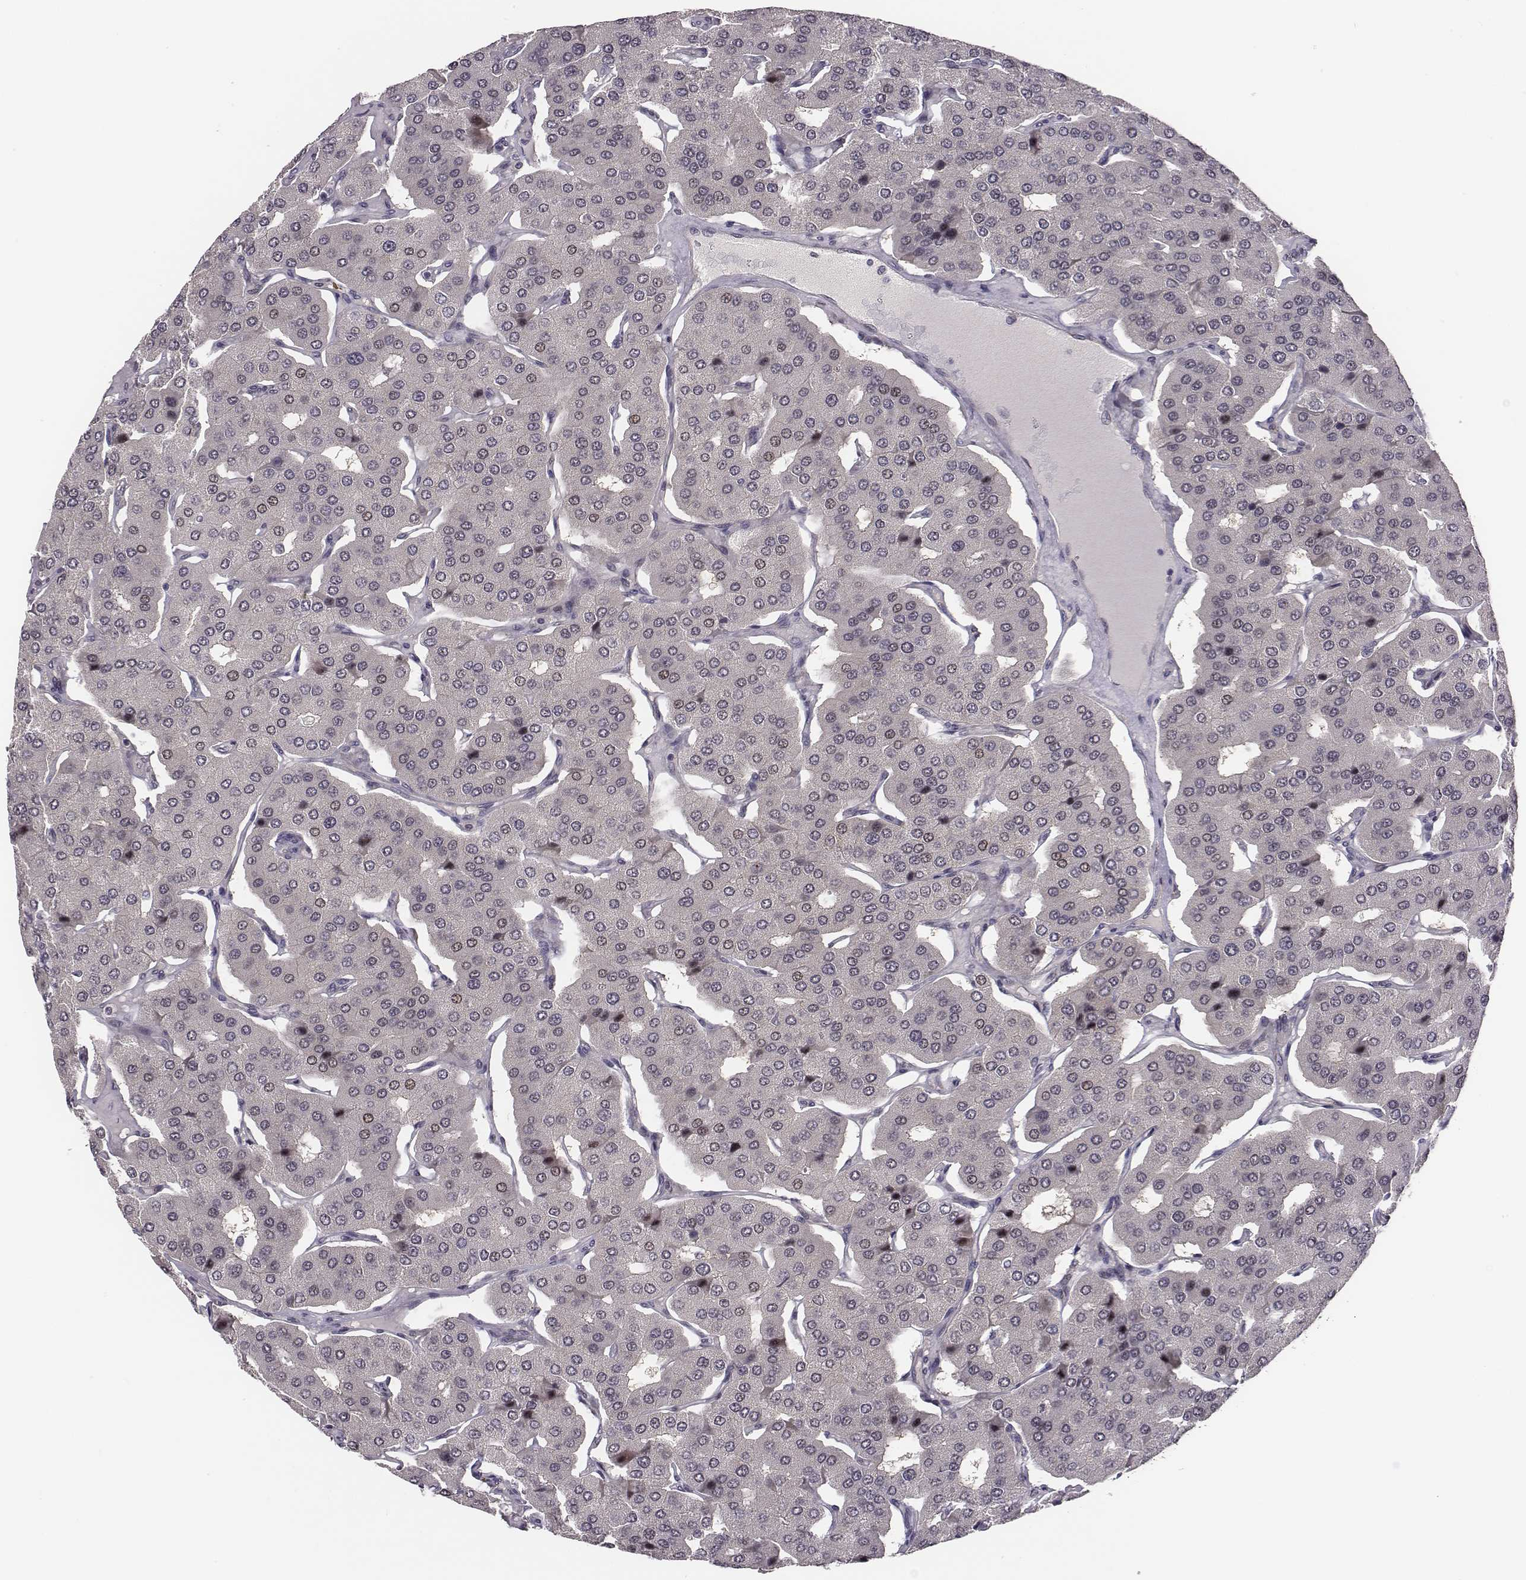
{"staining": {"intensity": "negative", "quantity": "none", "location": "none"}, "tissue": "parathyroid gland", "cell_type": "Glandular cells", "image_type": "normal", "snomed": [{"axis": "morphology", "description": "Normal tissue, NOS"}, {"axis": "morphology", "description": "Adenoma, NOS"}, {"axis": "topography", "description": "Parathyroid gland"}], "caption": "An immunohistochemistry image of benign parathyroid gland is shown. There is no staining in glandular cells of parathyroid gland. The staining was performed using DAB (3,3'-diaminobenzidine) to visualize the protein expression in brown, while the nuclei were stained in blue with hematoxylin (Magnification: 20x).", "gene": "SMURF2", "patient": {"sex": "female", "age": 86}}